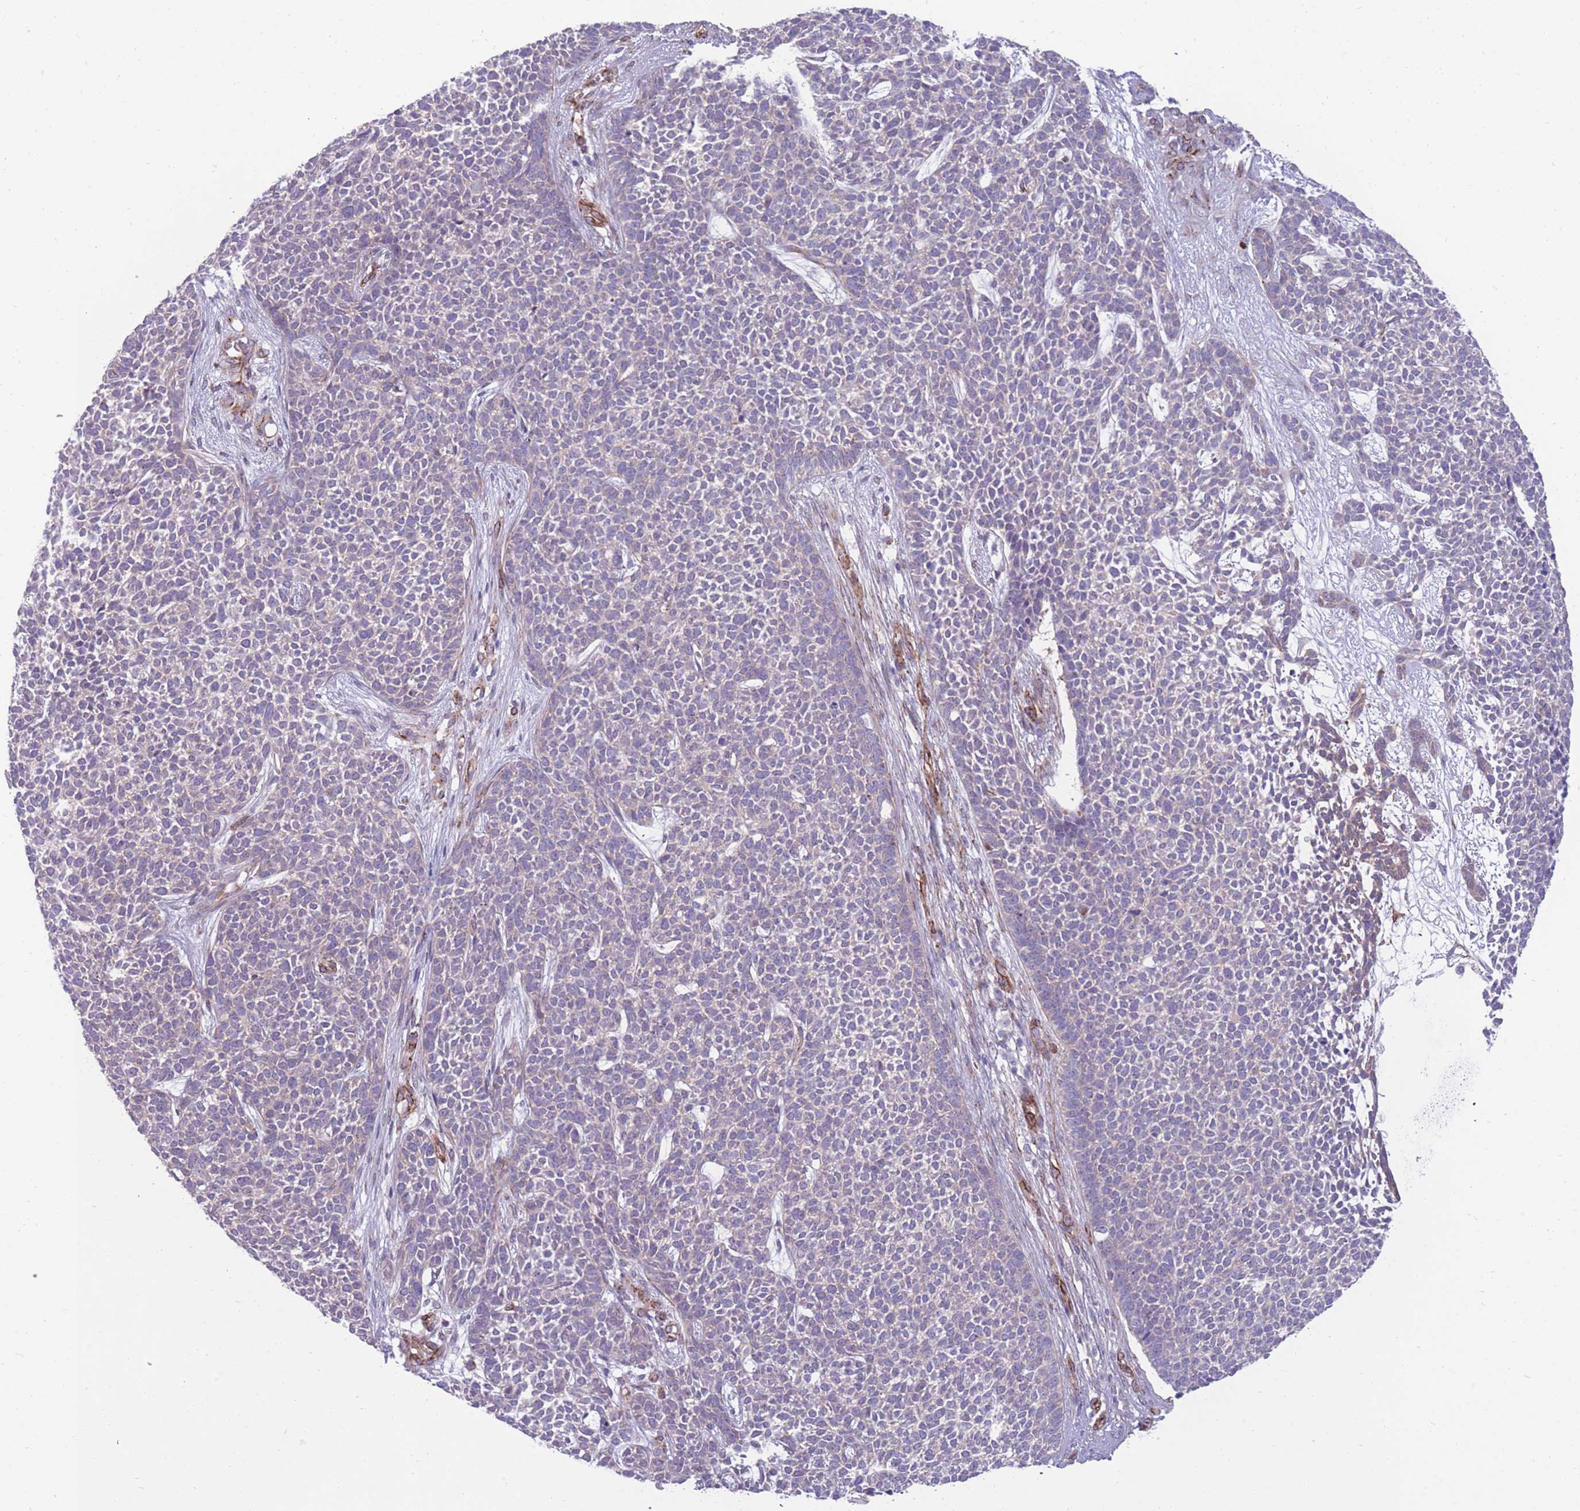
{"staining": {"intensity": "negative", "quantity": "none", "location": "none"}, "tissue": "skin cancer", "cell_type": "Tumor cells", "image_type": "cancer", "snomed": [{"axis": "morphology", "description": "Basal cell carcinoma"}, {"axis": "topography", "description": "Skin"}], "caption": "There is no significant positivity in tumor cells of skin cancer.", "gene": "RGS11", "patient": {"sex": "female", "age": 84}}